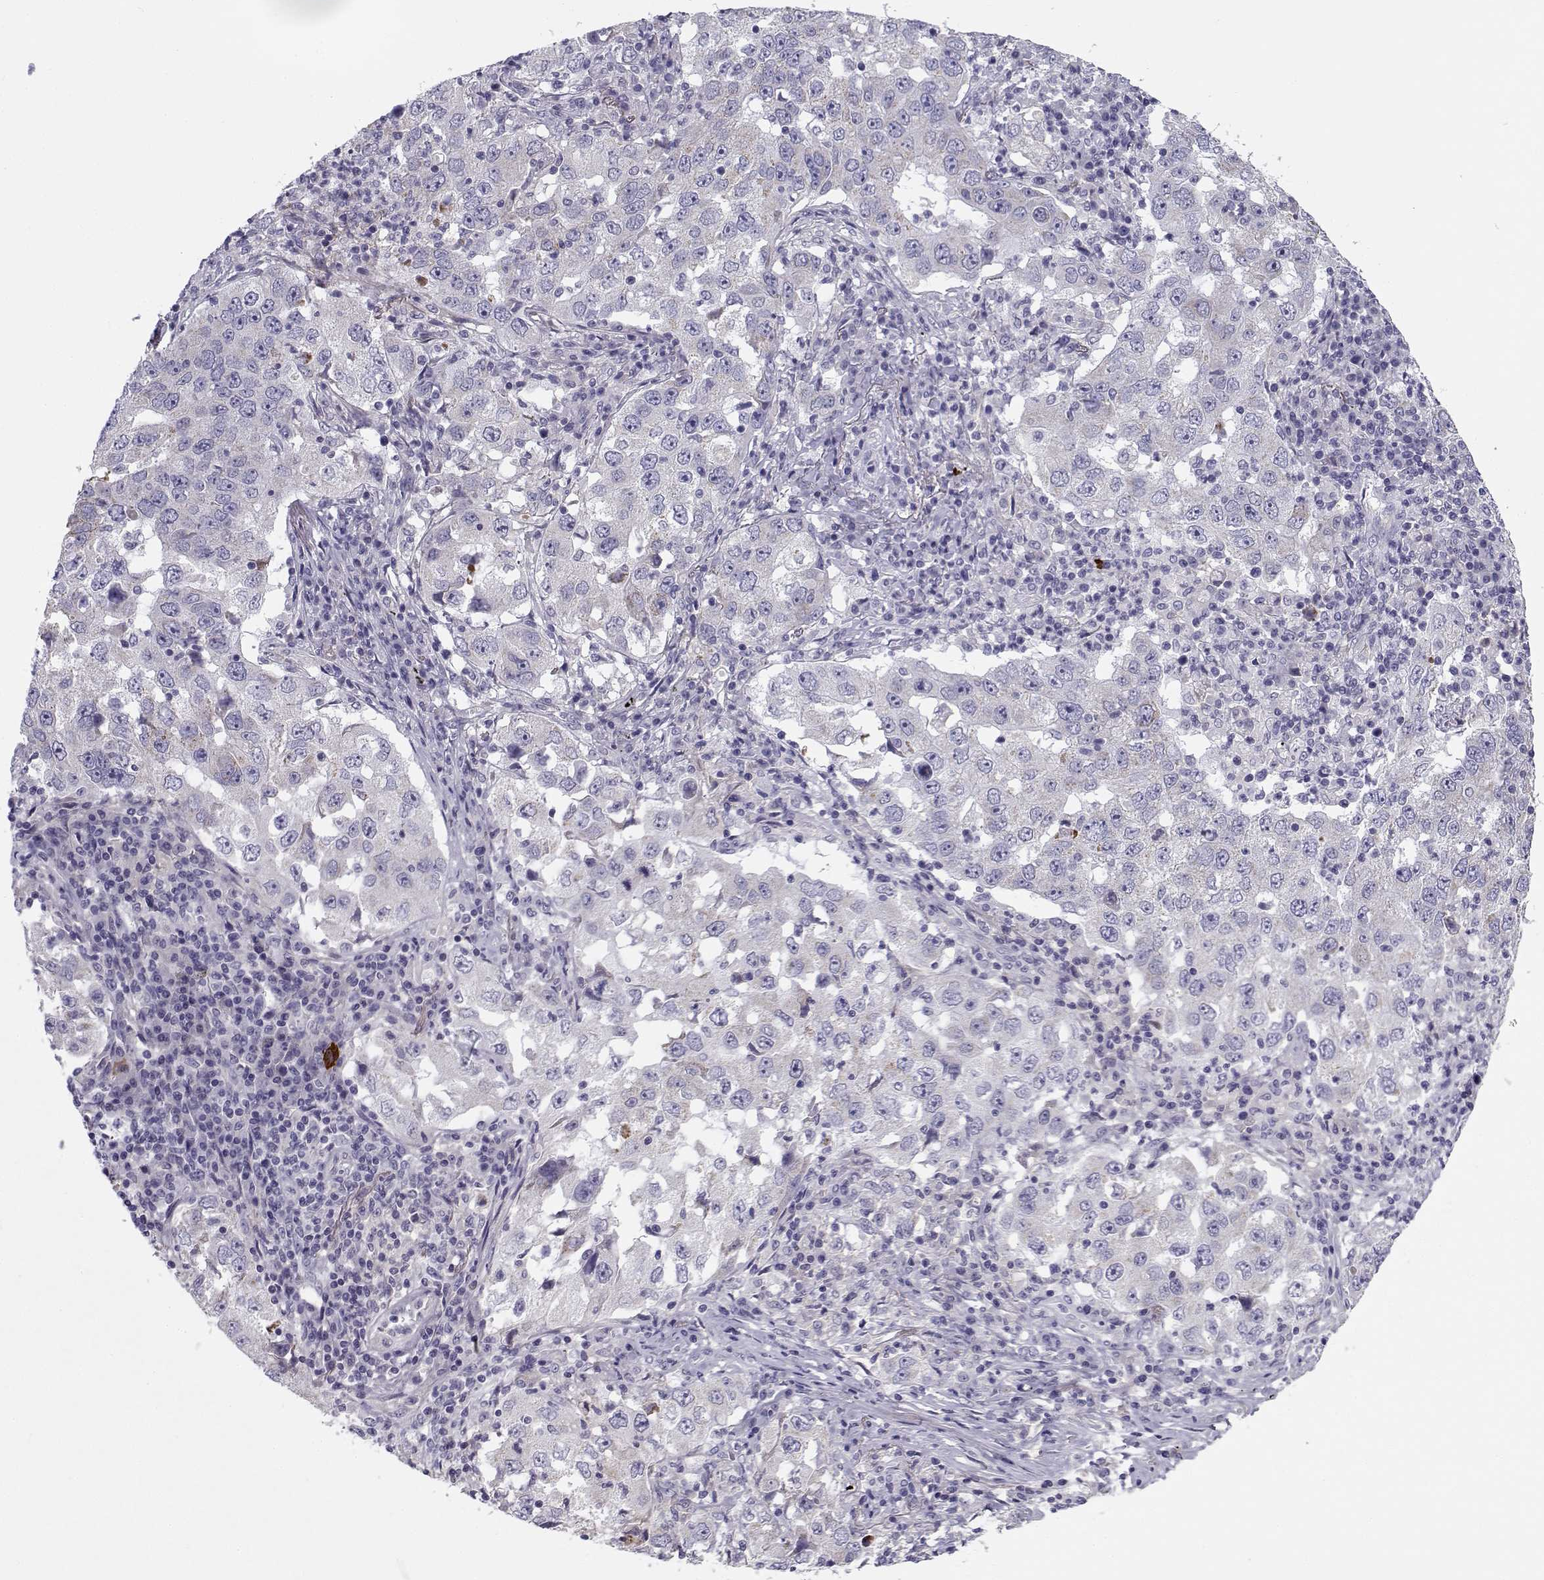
{"staining": {"intensity": "negative", "quantity": "none", "location": "none"}, "tissue": "lung cancer", "cell_type": "Tumor cells", "image_type": "cancer", "snomed": [{"axis": "morphology", "description": "Adenocarcinoma, NOS"}, {"axis": "topography", "description": "Lung"}], "caption": "This is an immunohistochemistry histopathology image of human lung adenocarcinoma. There is no positivity in tumor cells.", "gene": "CREB3L3", "patient": {"sex": "male", "age": 73}}